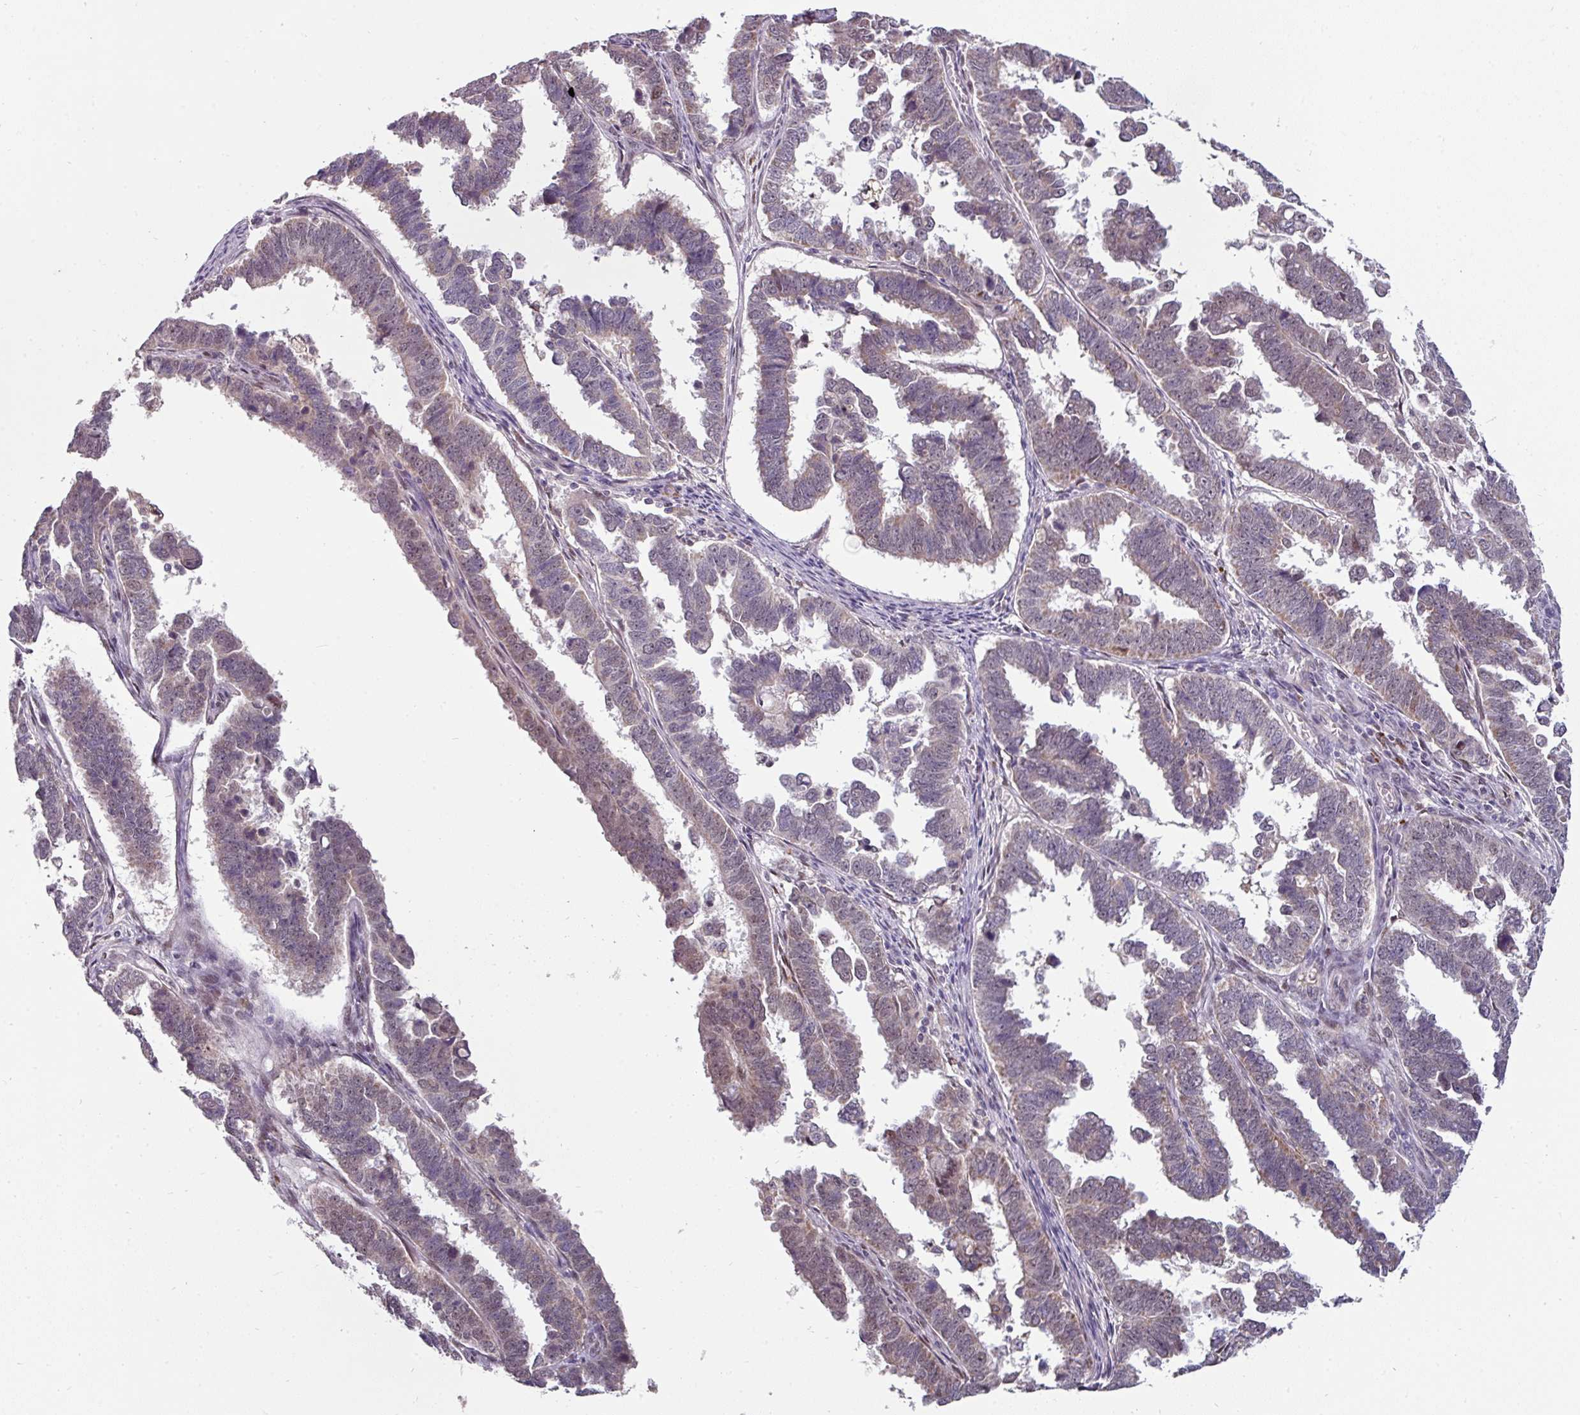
{"staining": {"intensity": "weak", "quantity": "25%-75%", "location": "cytoplasmic/membranous,nuclear"}, "tissue": "endometrial cancer", "cell_type": "Tumor cells", "image_type": "cancer", "snomed": [{"axis": "morphology", "description": "Adenocarcinoma, NOS"}, {"axis": "topography", "description": "Endometrium"}], "caption": "Immunohistochemical staining of human adenocarcinoma (endometrial) displays low levels of weak cytoplasmic/membranous and nuclear positivity in approximately 25%-75% of tumor cells.", "gene": "SWSAP1", "patient": {"sex": "female", "age": 75}}